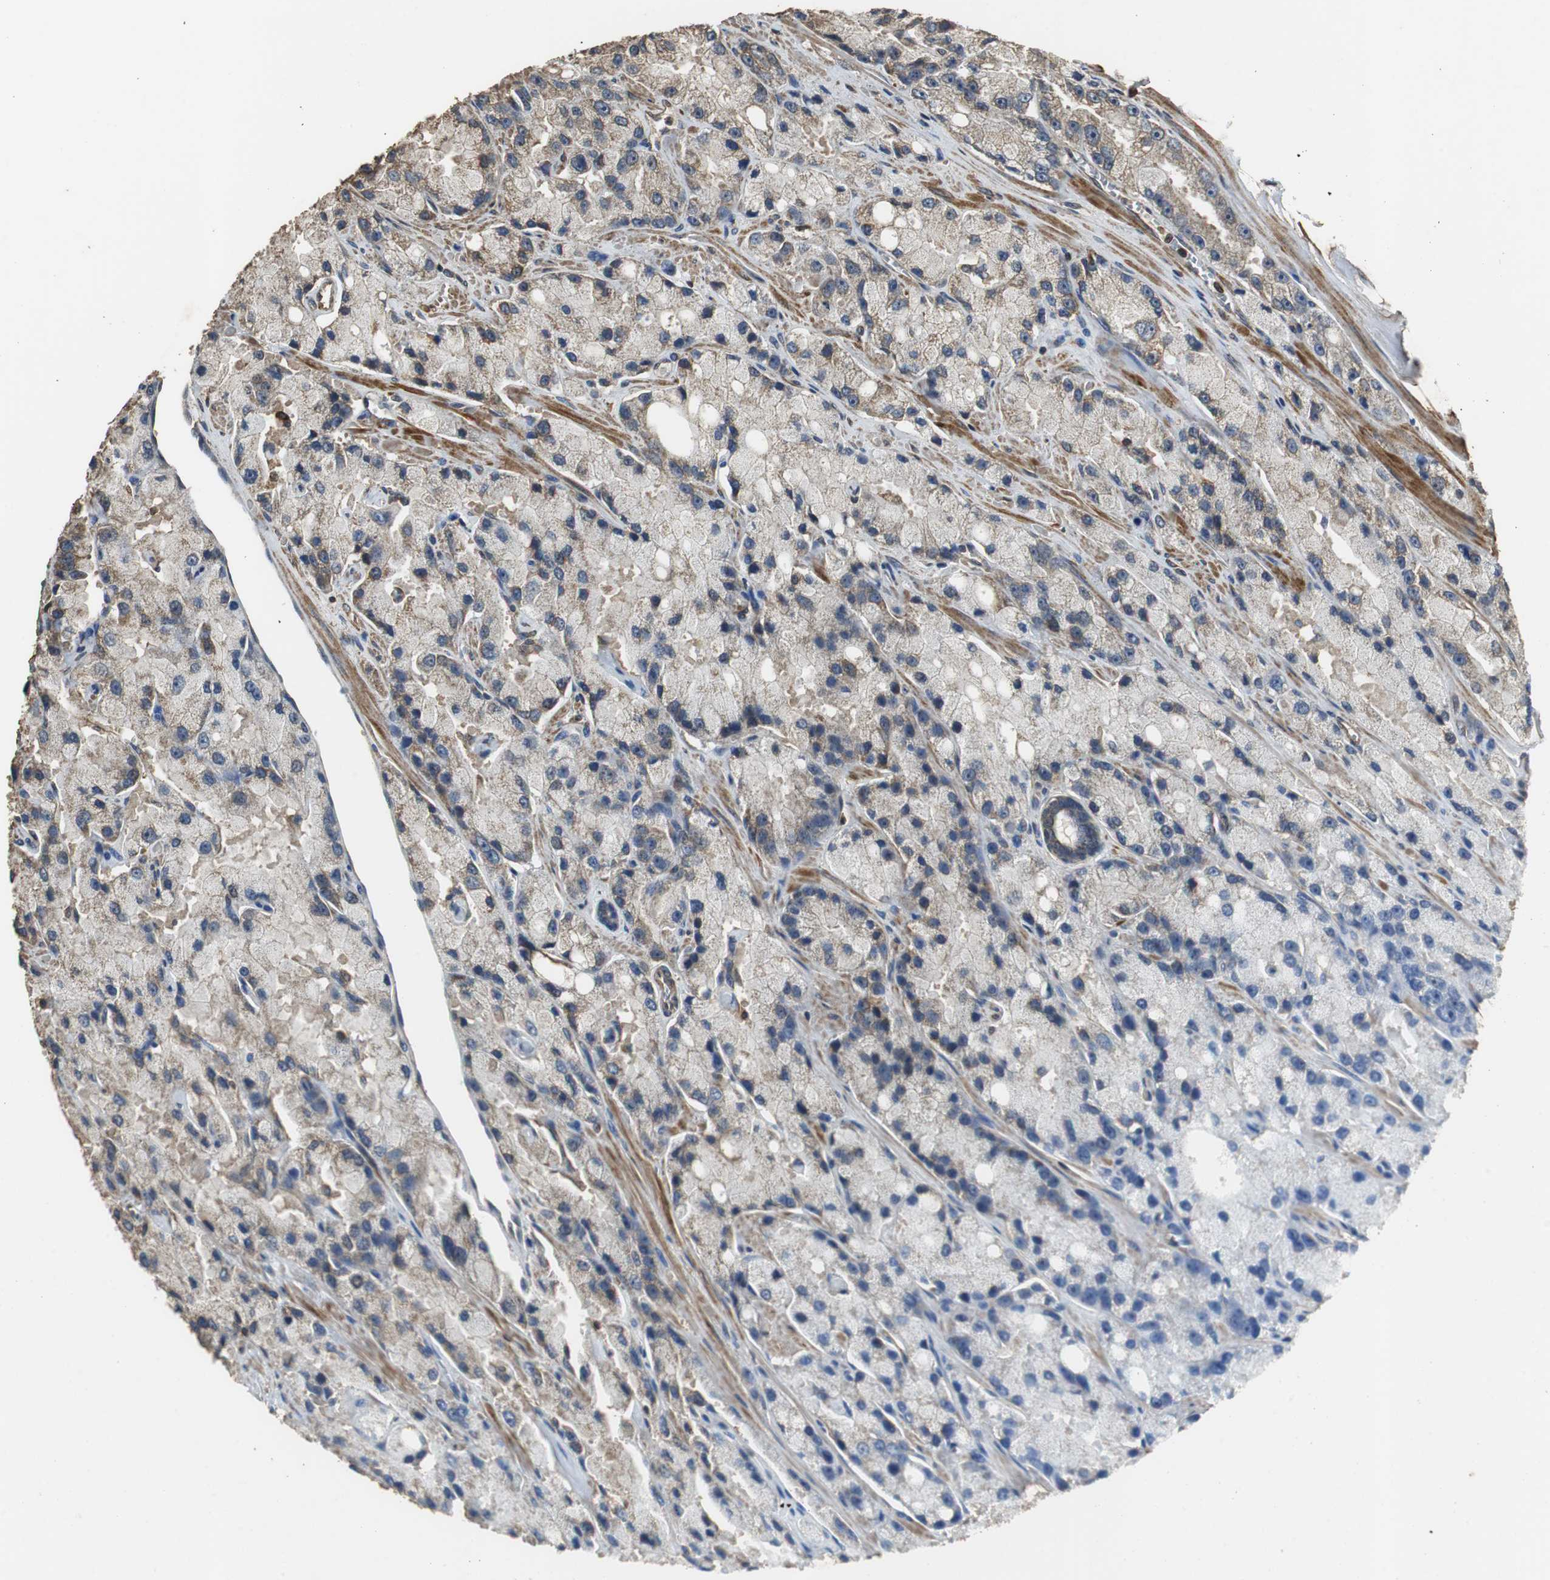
{"staining": {"intensity": "weak", "quantity": "<25%", "location": "cytoplasmic/membranous"}, "tissue": "prostate cancer", "cell_type": "Tumor cells", "image_type": "cancer", "snomed": [{"axis": "morphology", "description": "Adenocarcinoma, High grade"}, {"axis": "topography", "description": "Prostate"}], "caption": "A histopathology image of human adenocarcinoma (high-grade) (prostate) is negative for staining in tumor cells.", "gene": "NNT", "patient": {"sex": "male", "age": 58}}